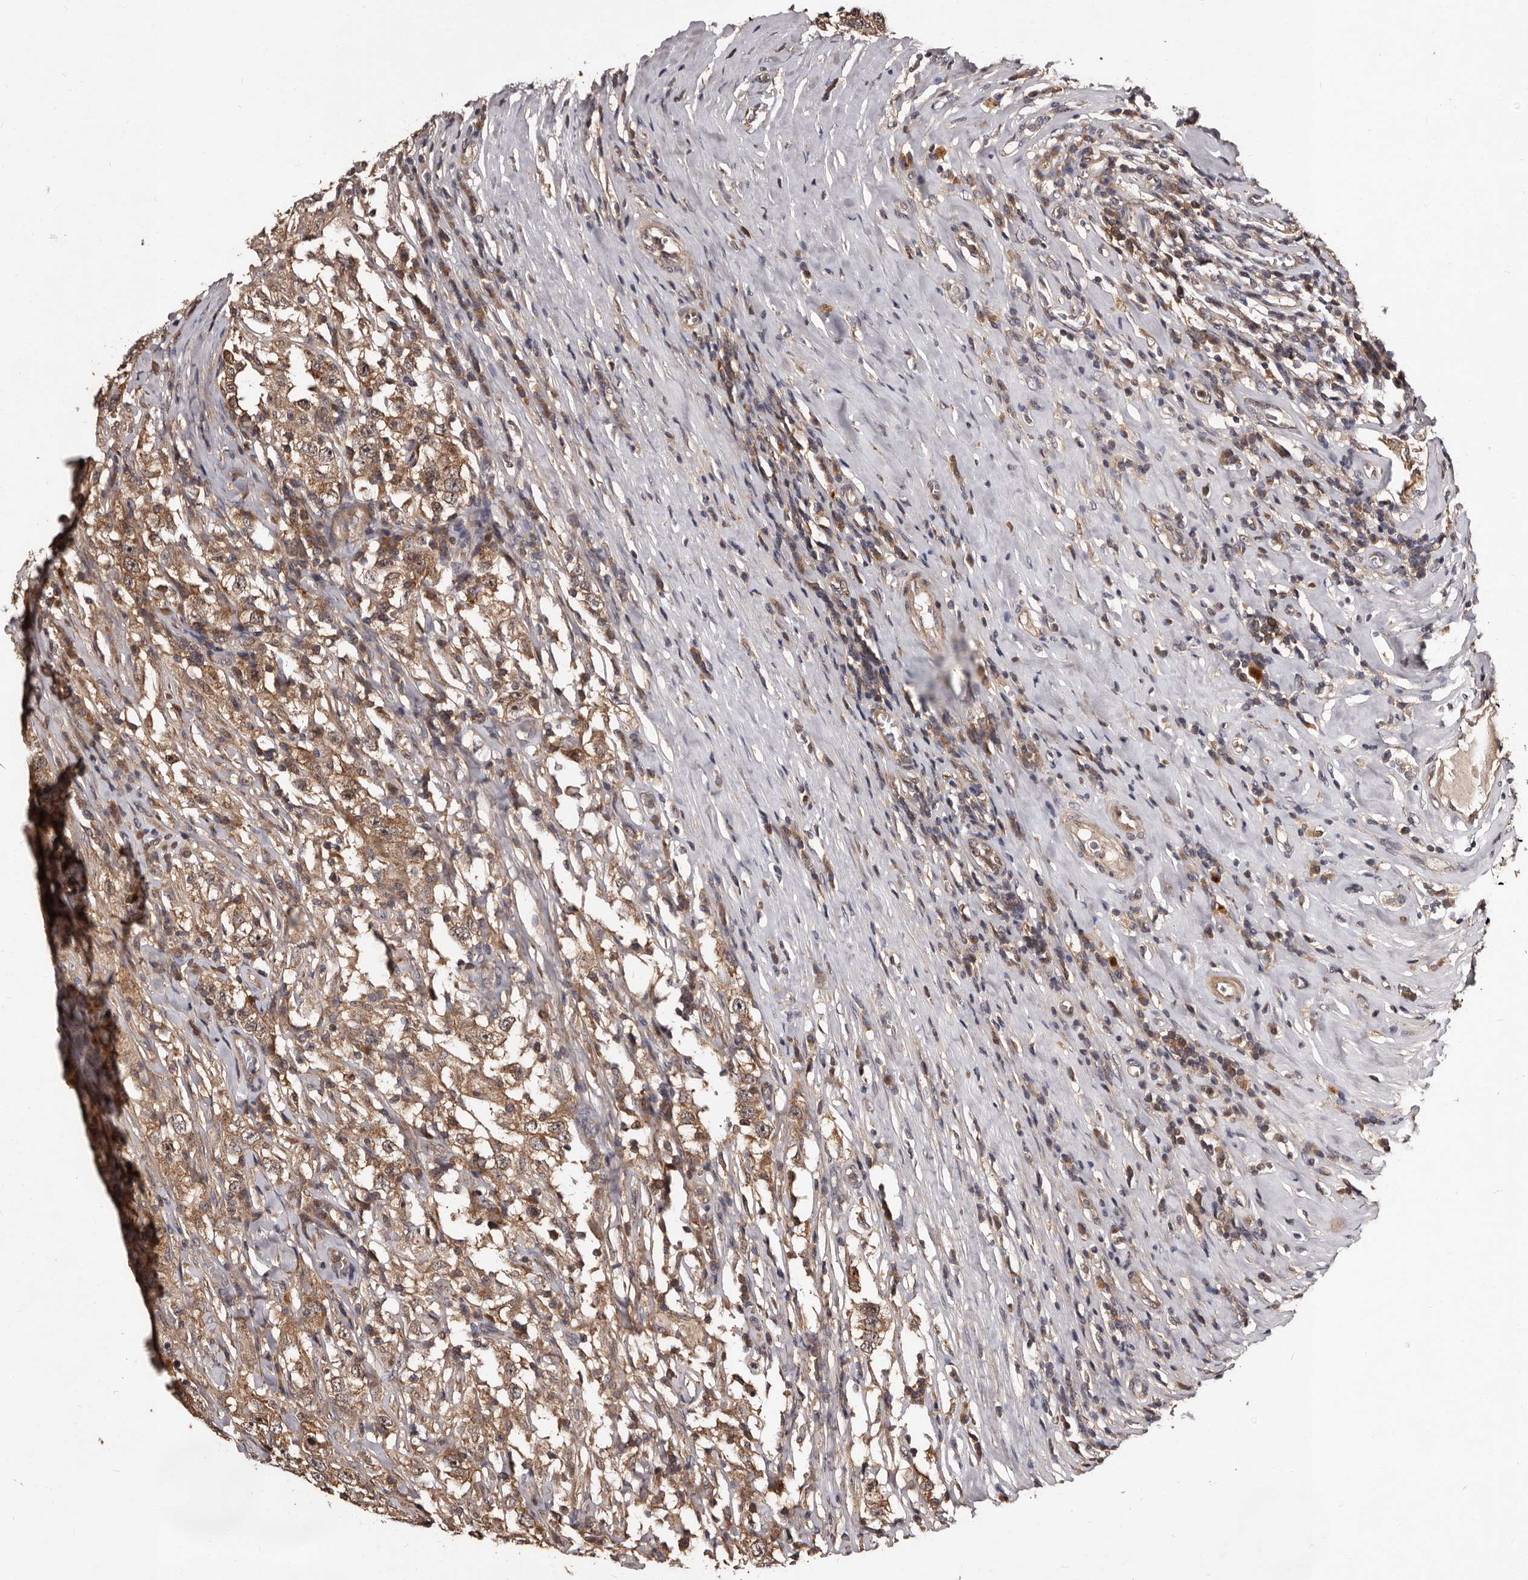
{"staining": {"intensity": "weak", "quantity": ">75%", "location": "cytoplasmic/membranous"}, "tissue": "testis cancer", "cell_type": "Tumor cells", "image_type": "cancer", "snomed": [{"axis": "morphology", "description": "Seminoma, NOS"}, {"axis": "topography", "description": "Testis"}], "caption": "A micrograph of seminoma (testis) stained for a protein reveals weak cytoplasmic/membranous brown staining in tumor cells.", "gene": "MKRN3", "patient": {"sex": "male", "age": 41}}